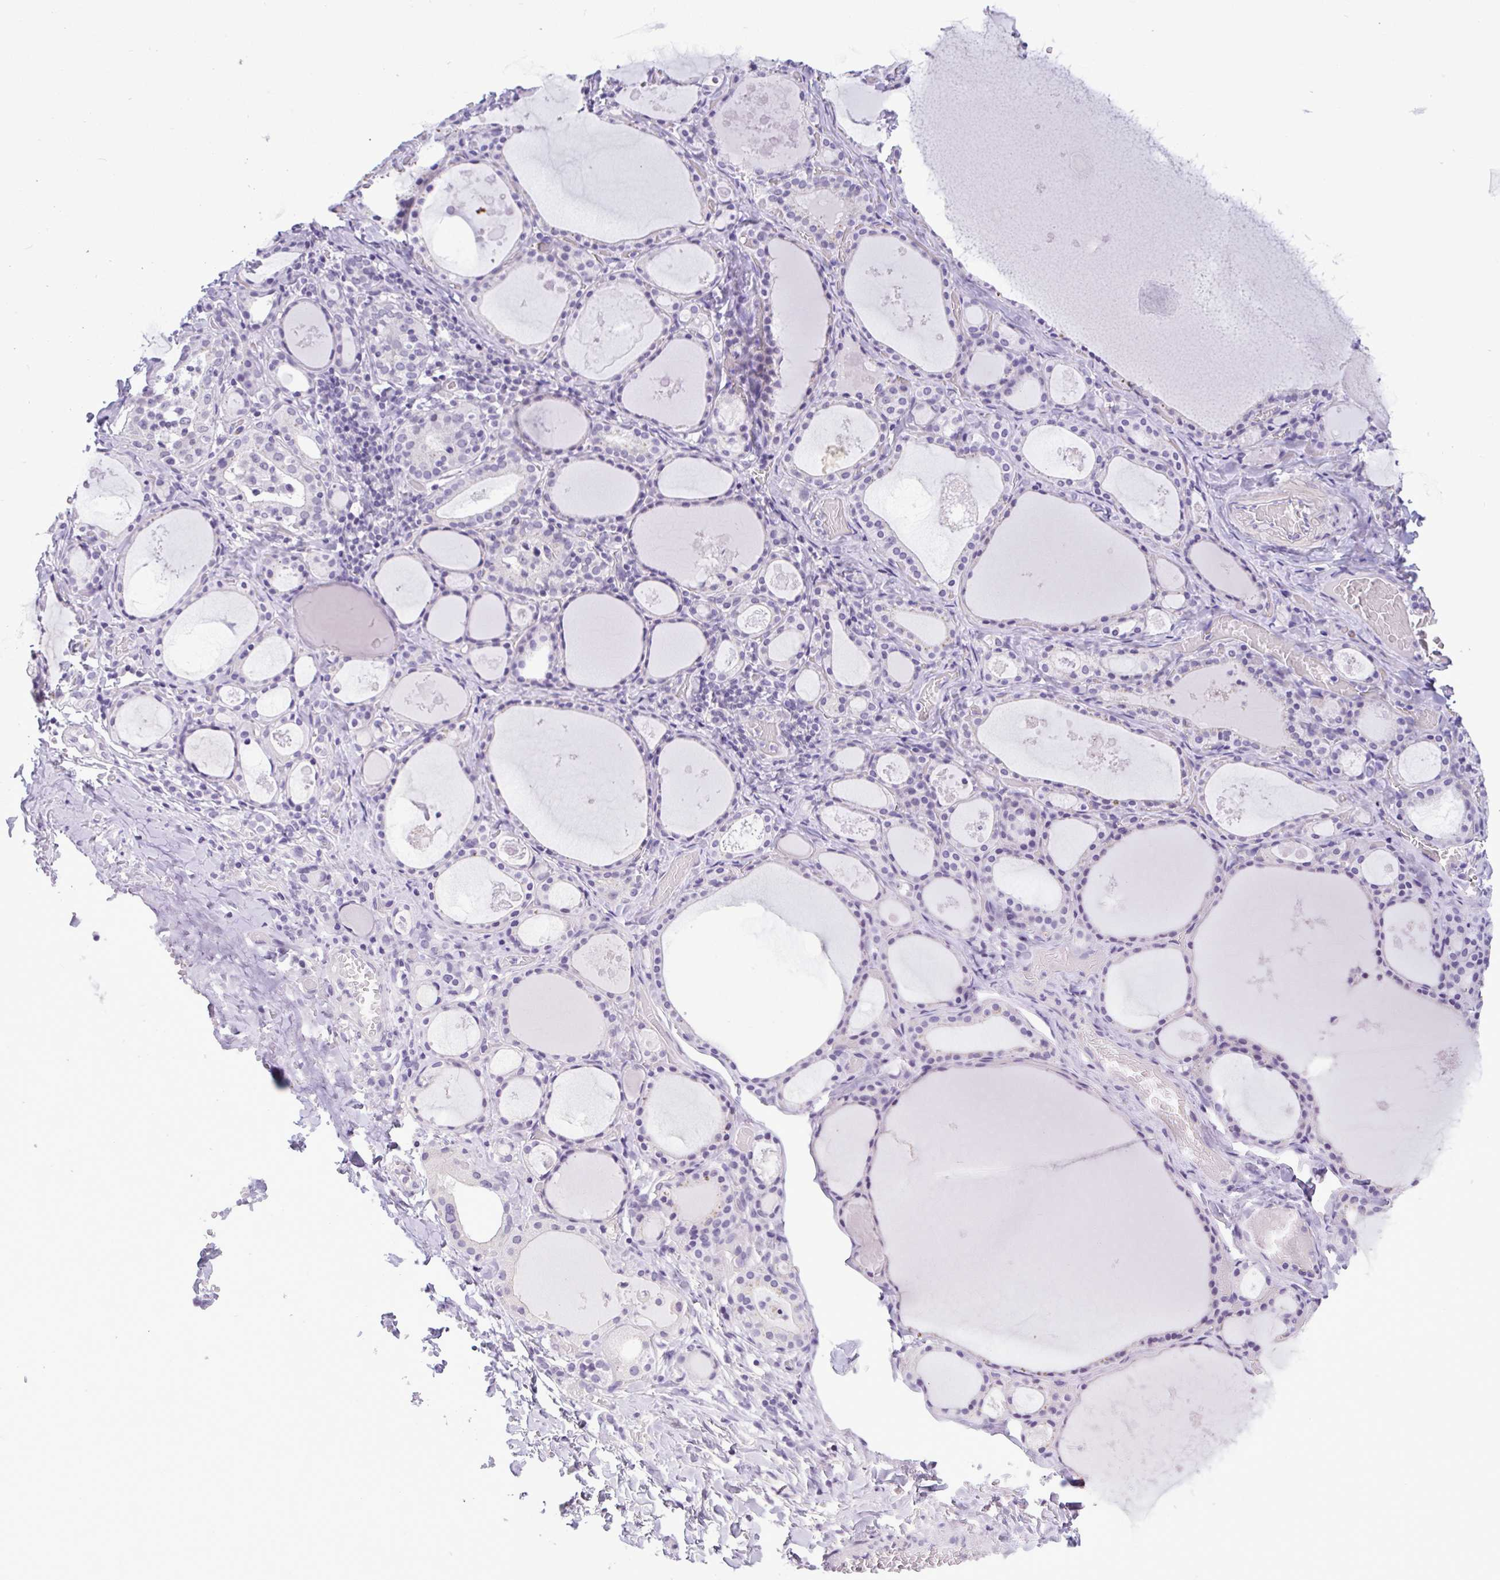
{"staining": {"intensity": "negative", "quantity": "none", "location": "none"}, "tissue": "thyroid gland", "cell_type": "Glandular cells", "image_type": "normal", "snomed": [{"axis": "morphology", "description": "Normal tissue, NOS"}, {"axis": "topography", "description": "Thyroid gland"}], "caption": "High power microscopy micrograph of an IHC photomicrograph of unremarkable thyroid gland, revealing no significant positivity in glandular cells. (DAB immunohistochemistry with hematoxylin counter stain).", "gene": "YBX2", "patient": {"sex": "male", "age": 56}}